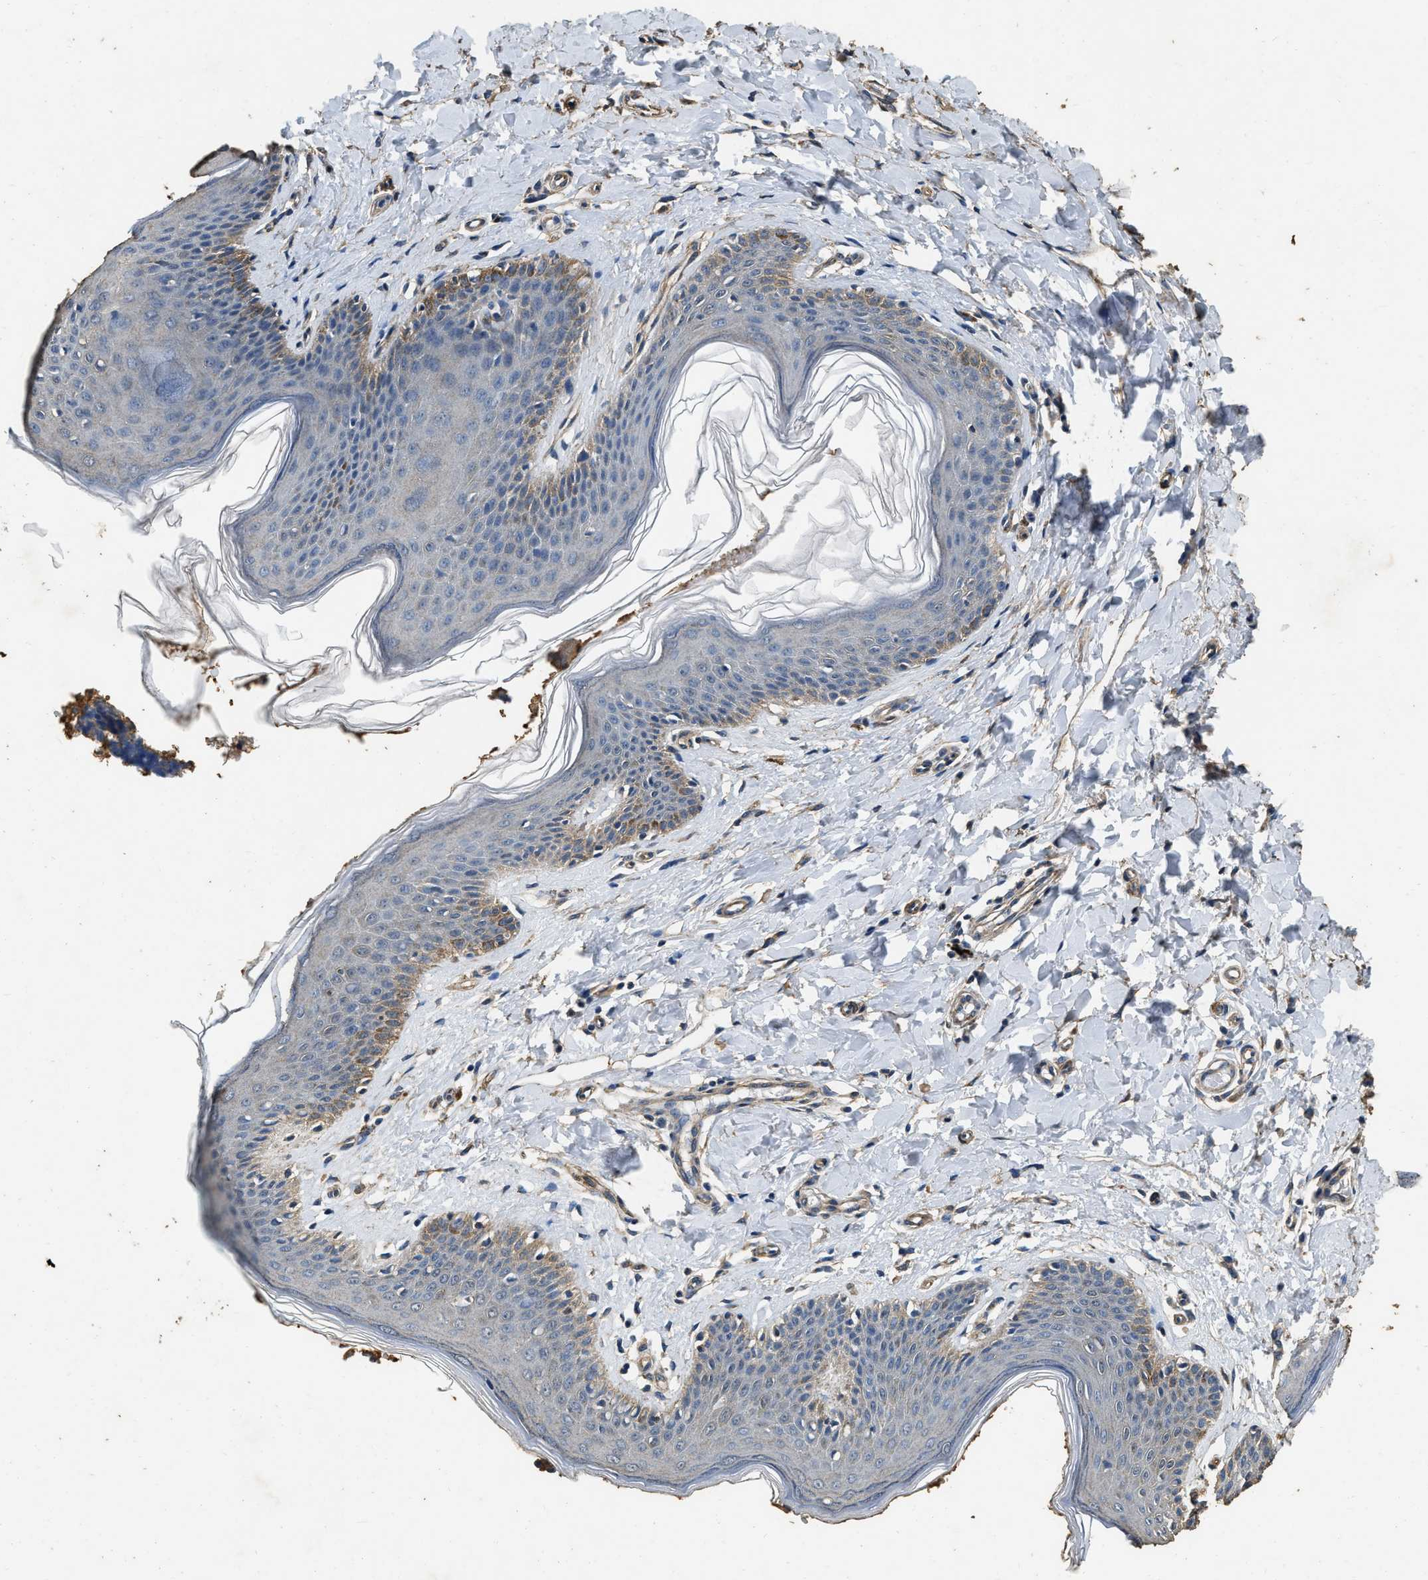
{"staining": {"intensity": "weak", "quantity": "<25%", "location": "cytoplasmic/membranous"}, "tissue": "skin", "cell_type": "Epidermal cells", "image_type": "normal", "snomed": [{"axis": "morphology", "description": "Normal tissue, NOS"}, {"axis": "topography", "description": "Vulva"}], "caption": "Epidermal cells are negative for brown protein staining in normal skin. (IHC, brightfield microscopy, high magnification).", "gene": "MIB1", "patient": {"sex": "female", "age": 66}}